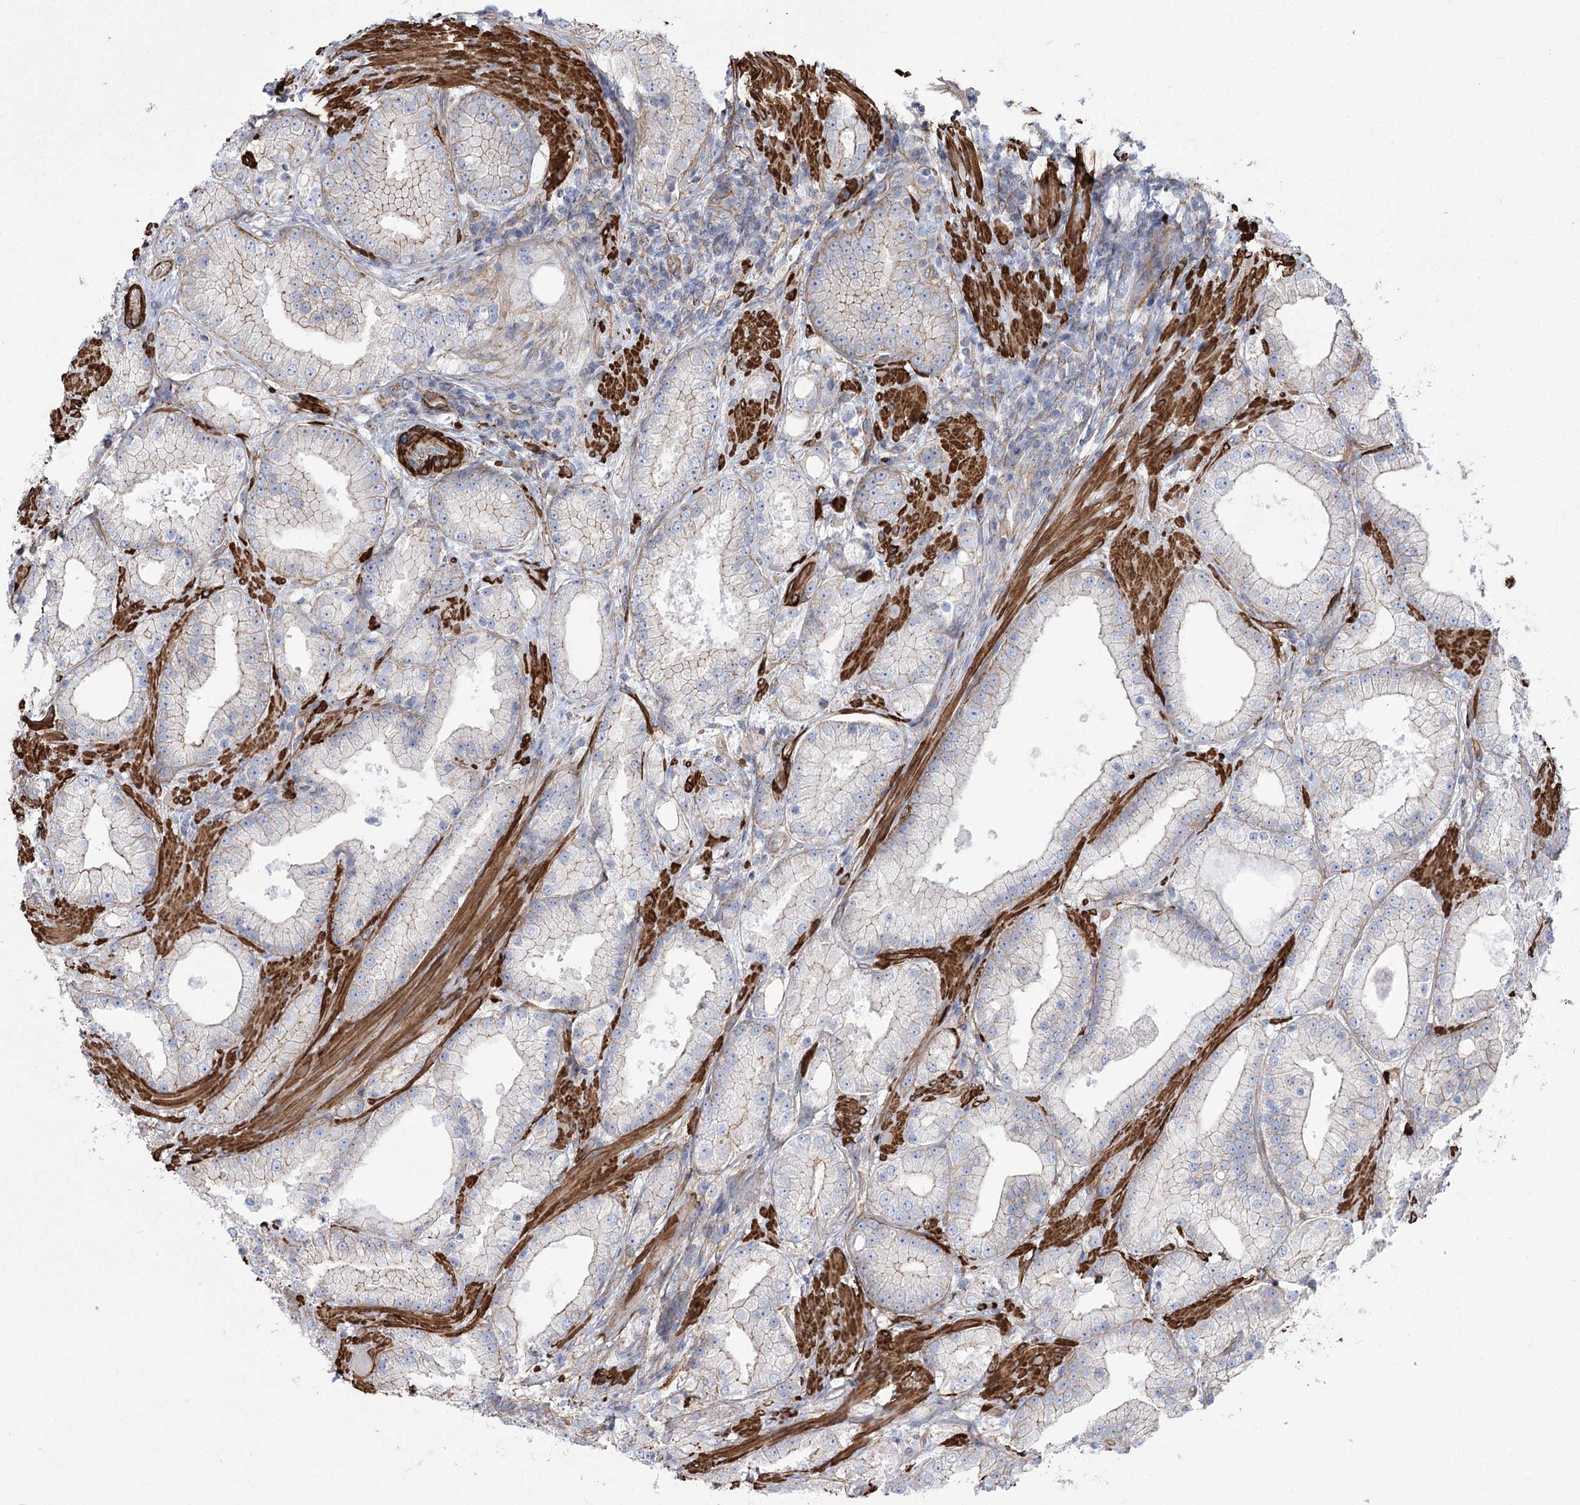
{"staining": {"intensity": "weak", "quantity": "25%-75%", "location": "cytoplasmic/membranous"}, "tissue": "prostate cancer", "cell_type": "Tumor cells", "image_type": "cancer", "snomed": [{"axis": "morphology", "description": "Adenocarcinoma, Low grade"}, {"axis": "topography", "description": "Prostate"}], "caption": "DAB (3,3'-diaminobenzidine) immunohistochemical staining of human prostate cancer exhibits weak cytoplasmic/membranous protein expression in approximately 25%-75% of tumor cells. The protein is stained brown, and the nuclei are stained in blue (DAB IHC with brightfield microscopy, high magnification).", "gene": "PLEKHA5", "patient": {"sex": "male", "age": 67}}